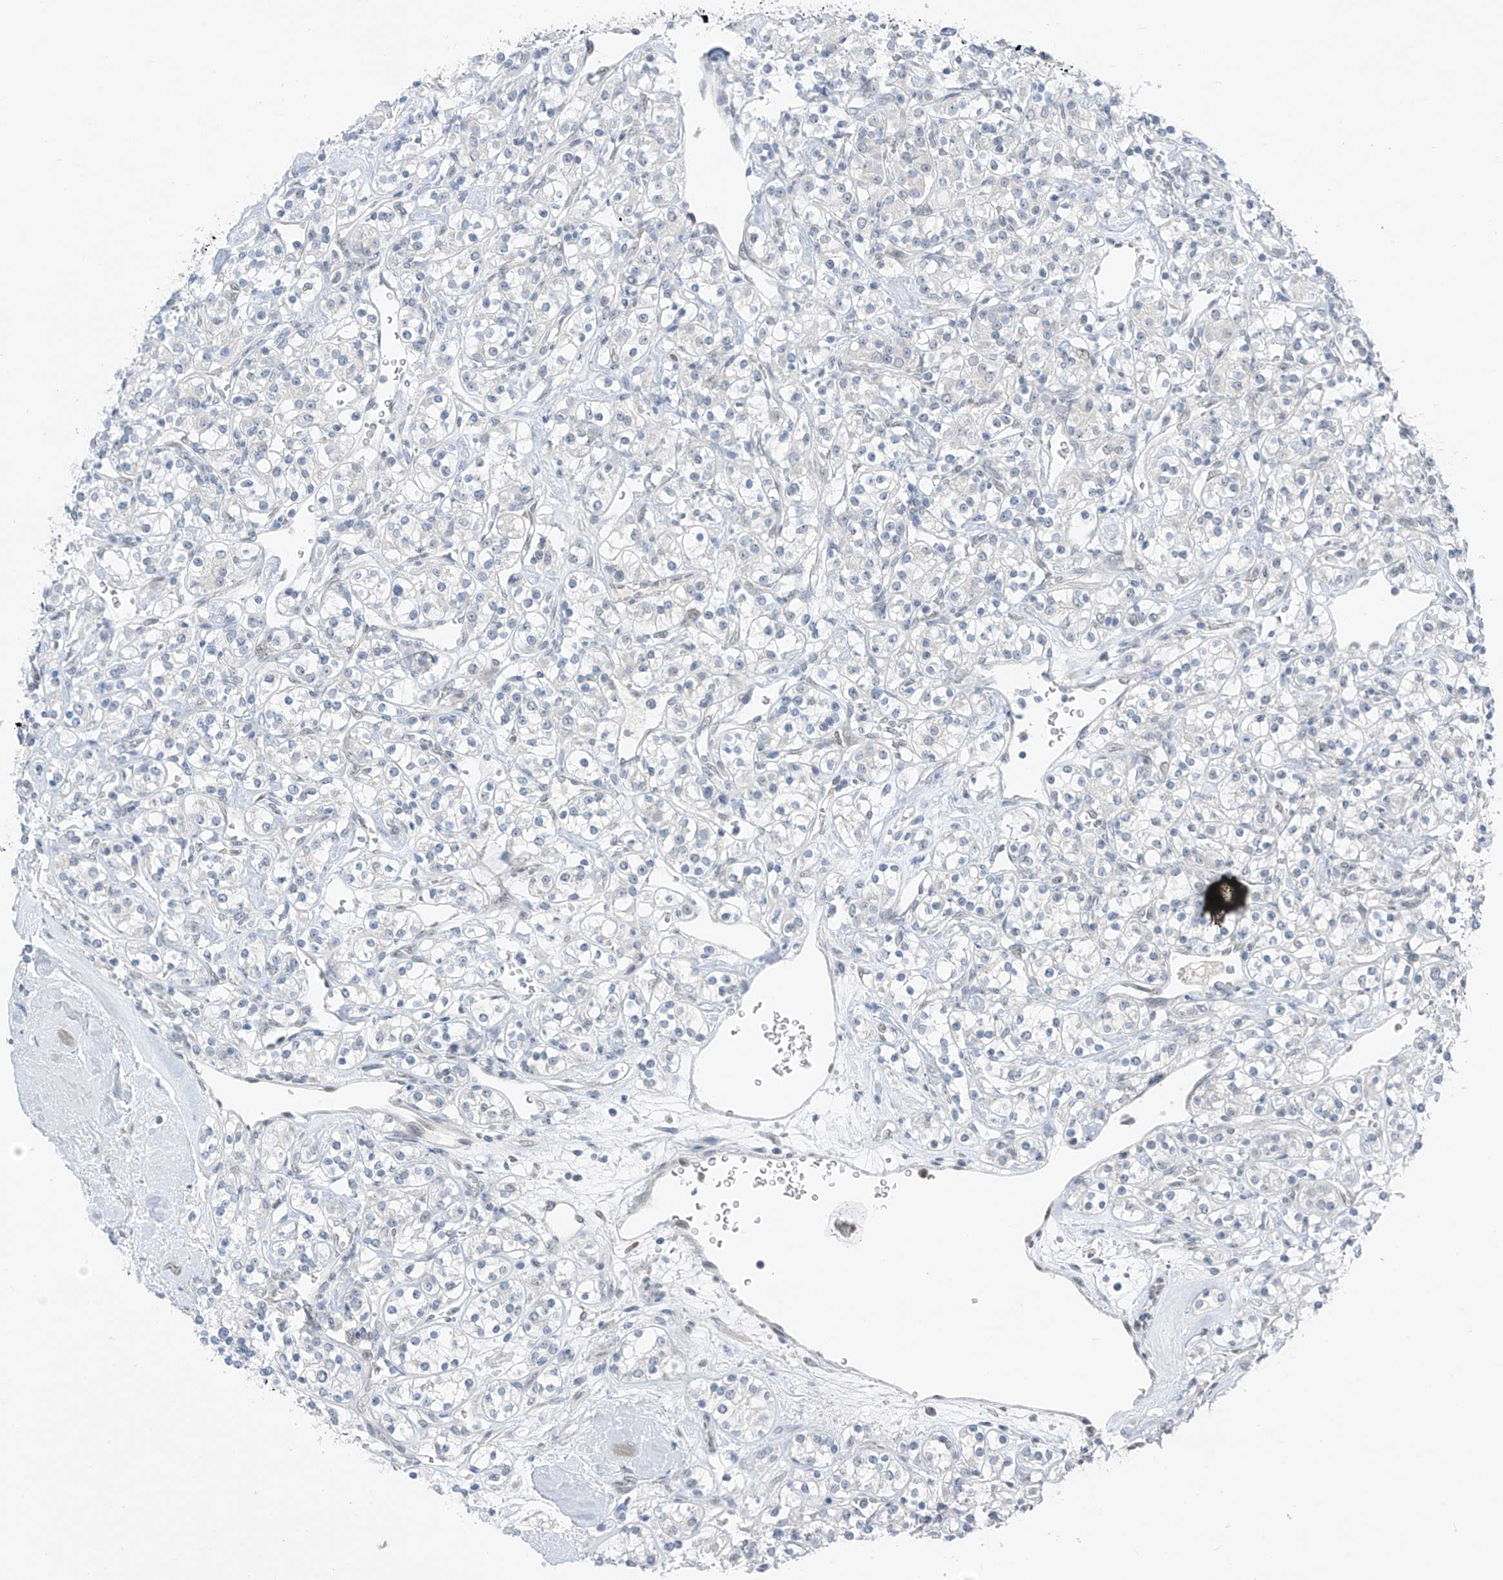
{"staining": {"intensity": "negative", "quantity": "none", "location": "none"}, "tissue": "renal cancer", "cell_type": "Tumor cells", "image_type": "cancer", "snomed": [{"axis": "morphology", "description": "Adenocarcinoma, NOS"}, {"axis": "topography", "description": "Kidney"}], "caption": "Tumor cells are negative for protein expression in human renal cancer.", "gene": "CYP4V2", "patient": {"sex": "male", "age": 77}}